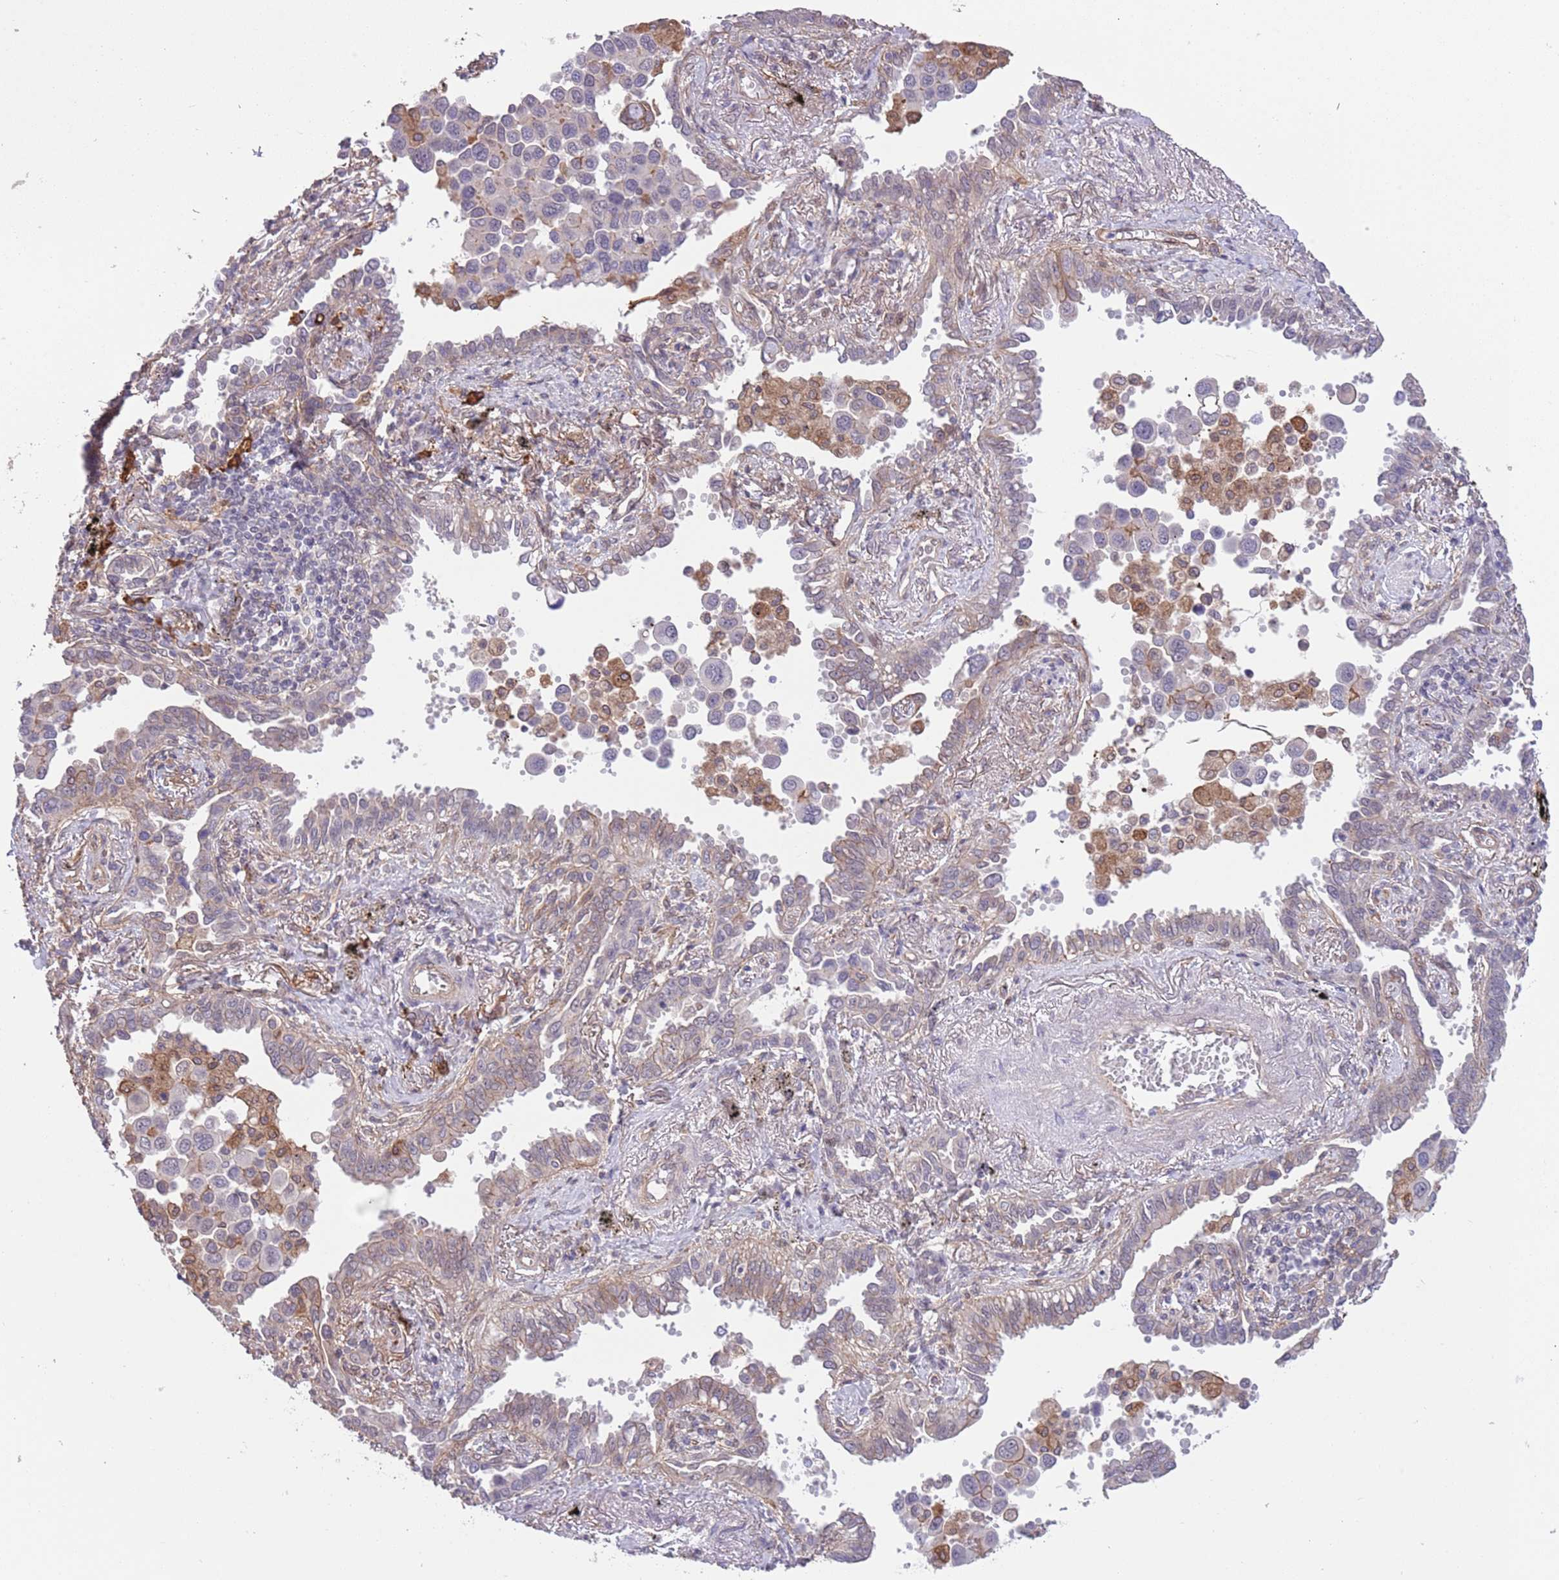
{"staining": {"intensity": "weak", "quantity": "25%-75%", "location": "cytoplasmic/membranous"}, "tissue": "lung cancer", "cell_type": "Tumor cells", "image_type": "cancer", "snomed": [{"axis": "morphology", "description": "Adenocarcinoma, NOS"}, {"axis": "topography", "description": "Lung"}], "caption": "A low amount of weak cytoplasmic/membranous expression is seen in approximately 25%-75% of tumor cells in lung cancer tissue. (DAB = brown stain, brightfield microscopy at high magnification).", "gene": "CREBZF", "patient": {"sex": "male", "age": 67}}